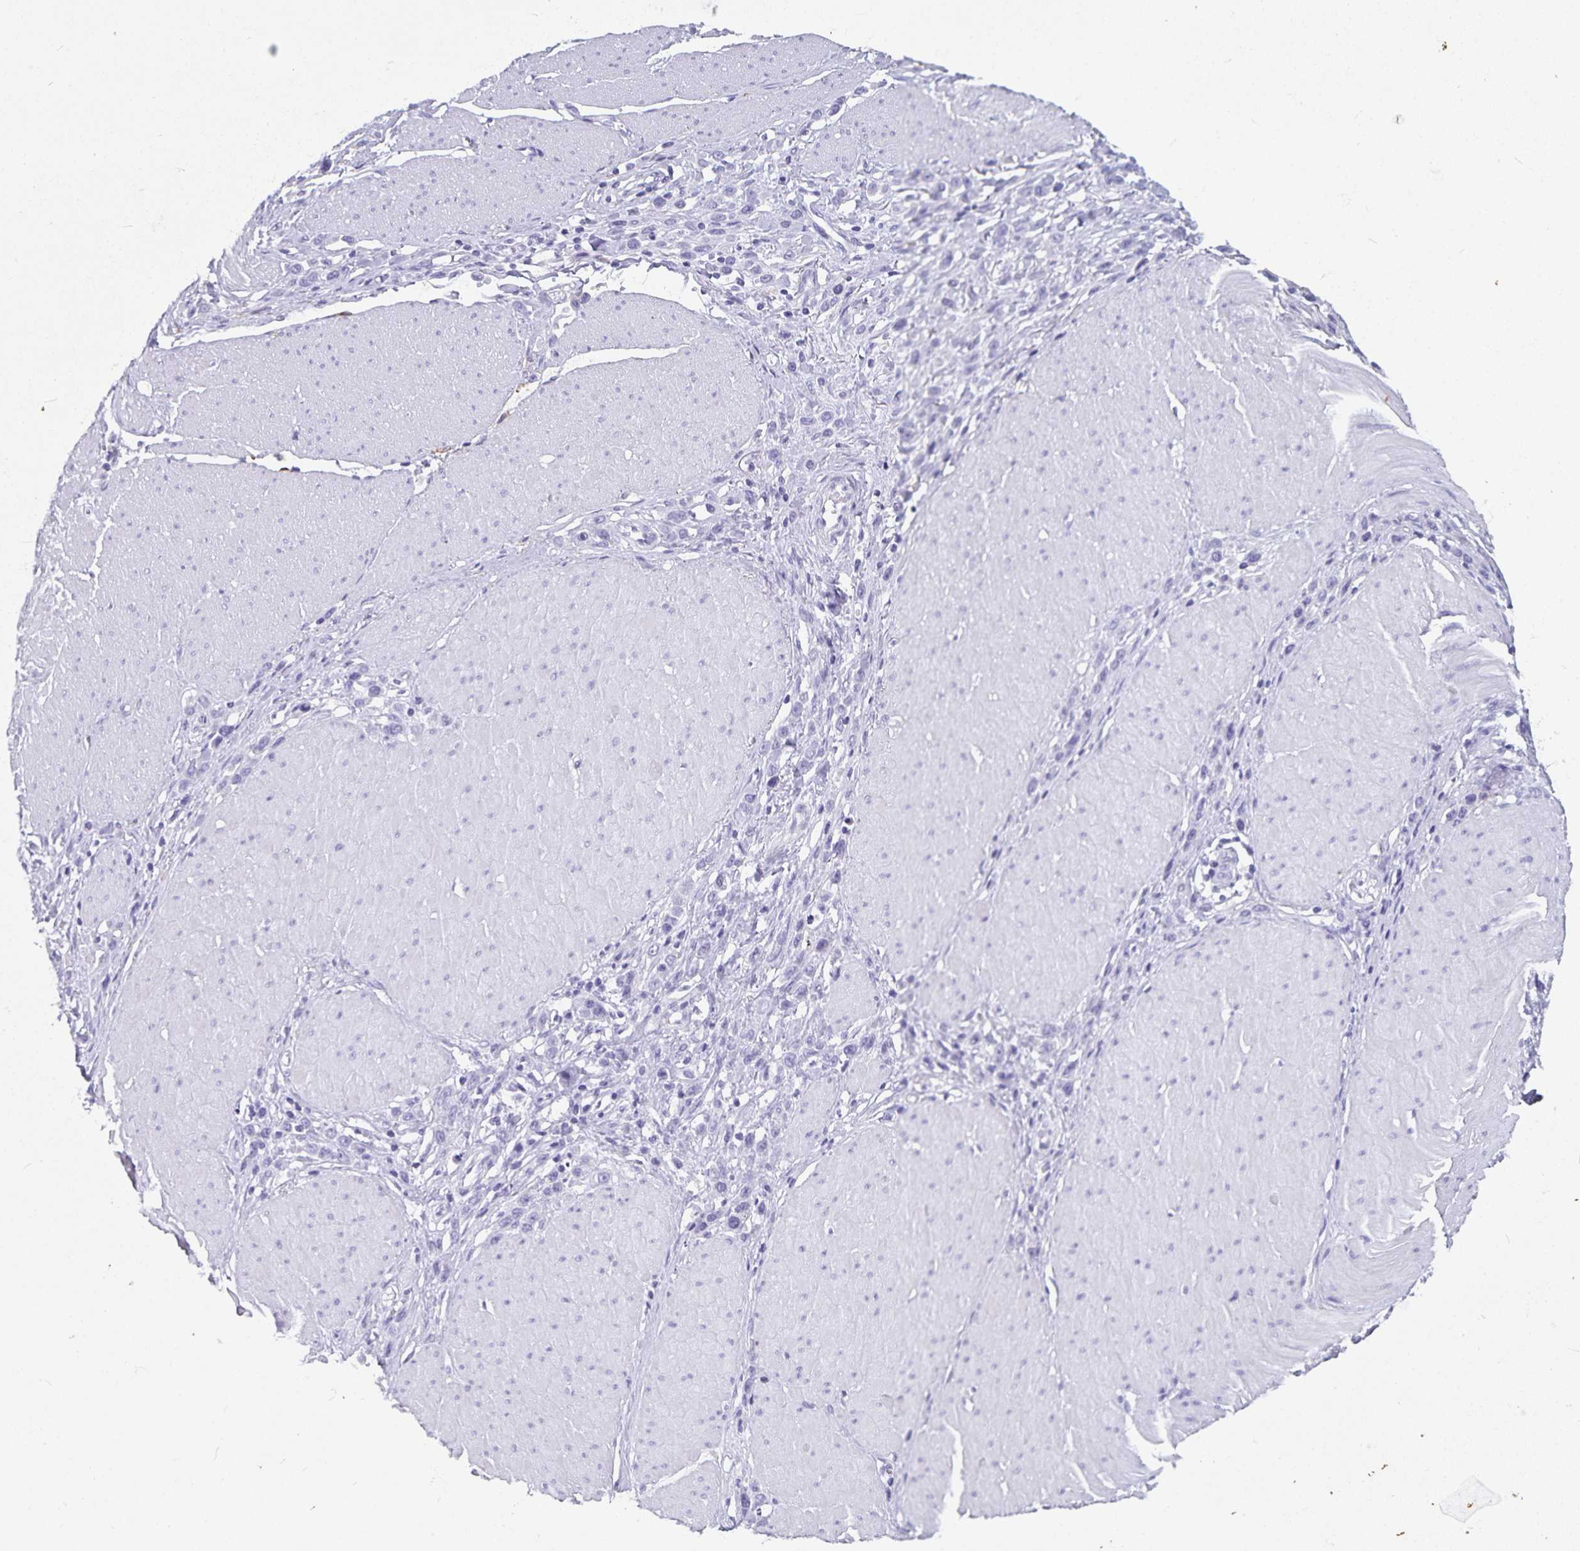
{"staining": {"intensity": "negative", "quantity": "none", "location": "none"}, "tissue": "stomach cancer", "cell_type": "Tumor cells", "image_type": "cancer", "snomed": [{"axis": "morphology", "description": "Adenocarcinoma, NOS"}, {"axis": "topography", "description": "Stomach"}], "caption": "There is no significant staining in tumor cells of stomach cancer (adenocarcinoma). Nuclei are stained in blue.", "gene": "PLAC1", "patient": {"sex": "male", "age": 47}}